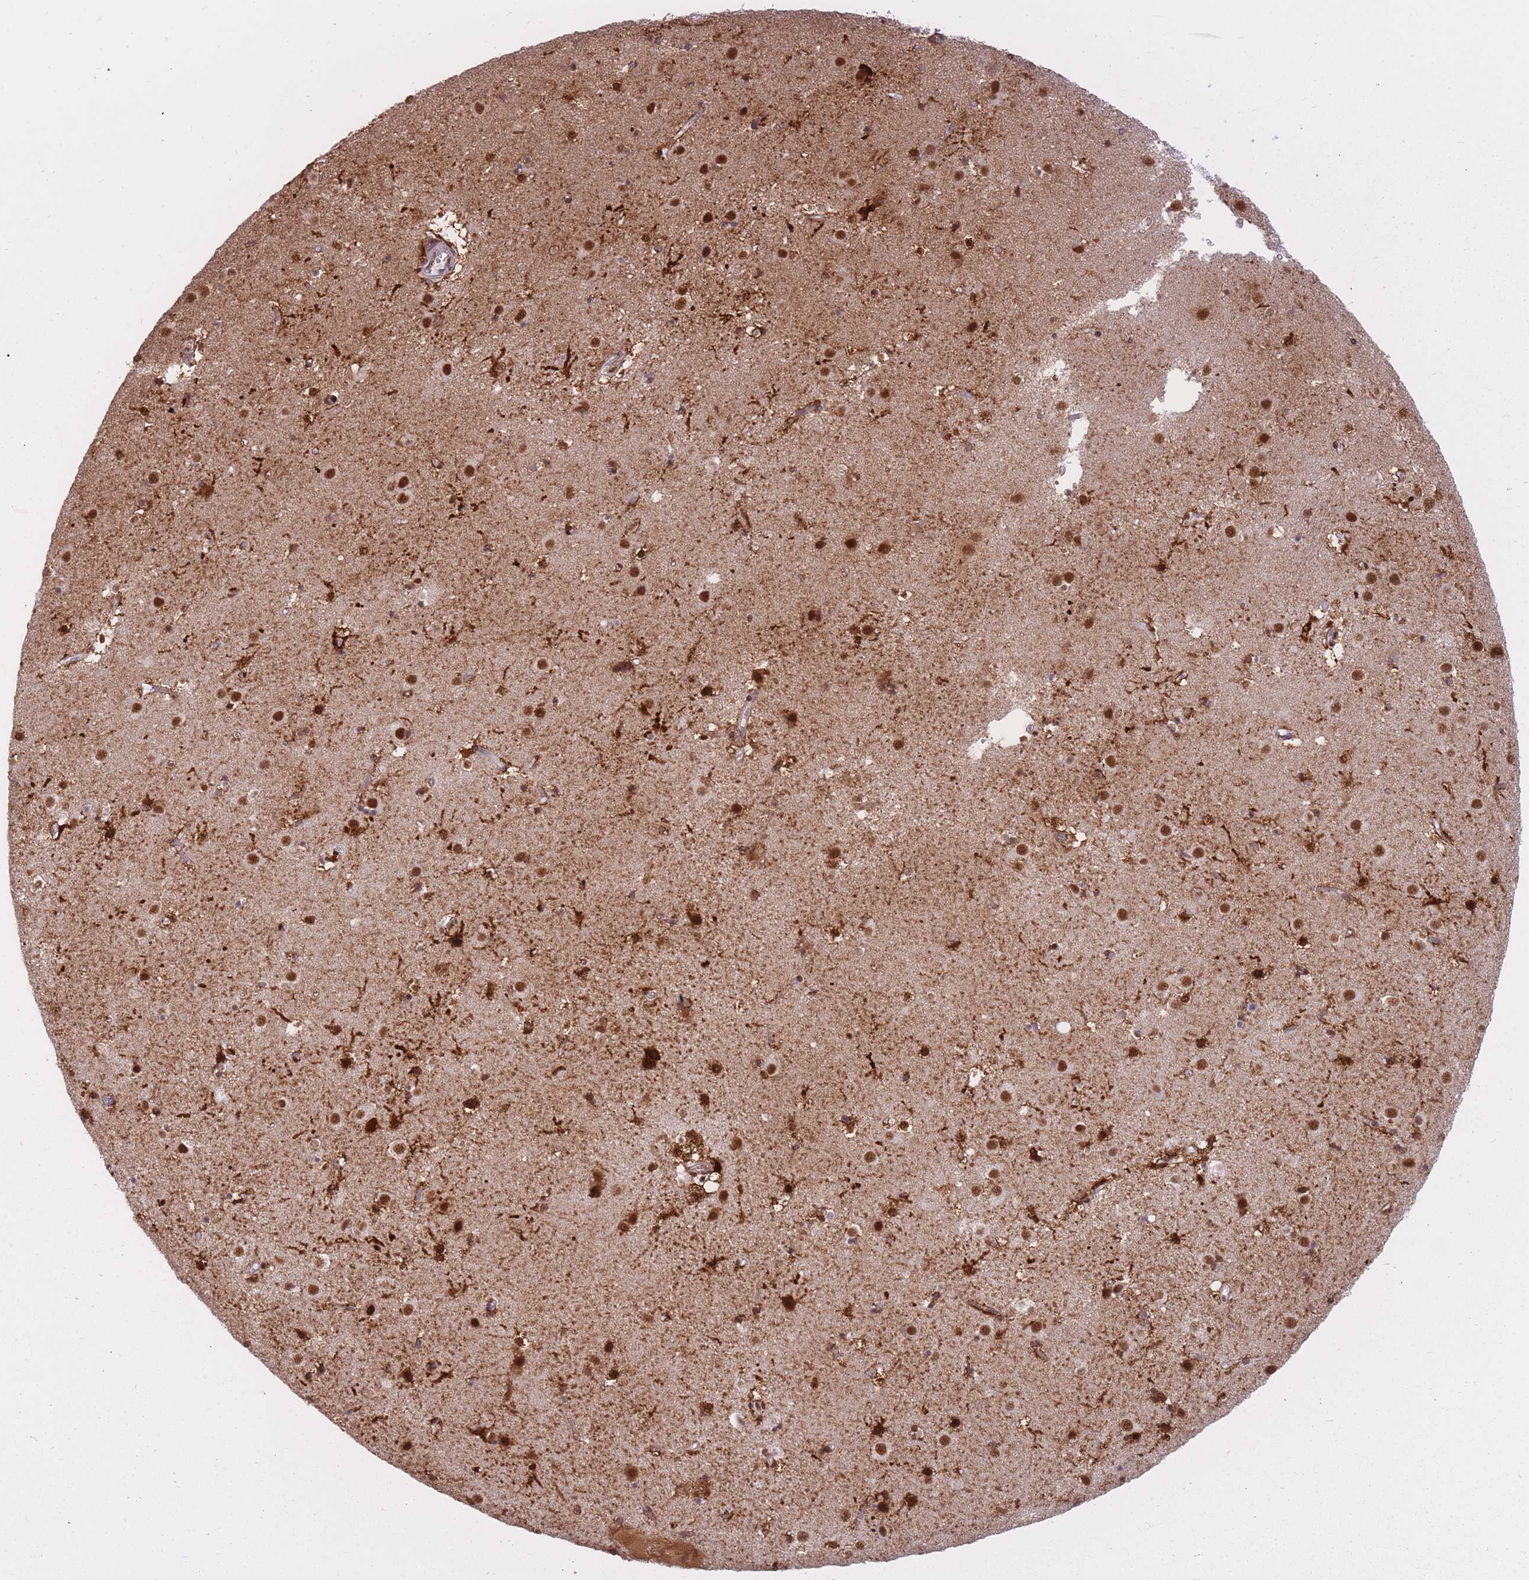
{"staining": {"intensity": "strong", "quantity": ">75%", "location": "cytoplasmic/membranous,nuclear"}, "tissue": "caudate", "cell_type": "Glial cells", "image_type": "normal", "snomed": [{"axis": "morphology", "description": "Normal tissue, NOS"}, {"axis": "topography", "description": "Lateral ventricle wall"}], "caption": "Brown immunohistochemical staining in normal caudate reveals strong cytoplasmic/membranous,nuclear staining in about >75% of glial cells. The staining was performed using DAB (3,3'-diaminobenzidine) to visualize the protein expression in brown, while the nuclei were stained in blue with hematoxylin (Magnification: 20x).", "gene": "HNRNPUL1", "patient": {"sex": "male", "age": 58}}